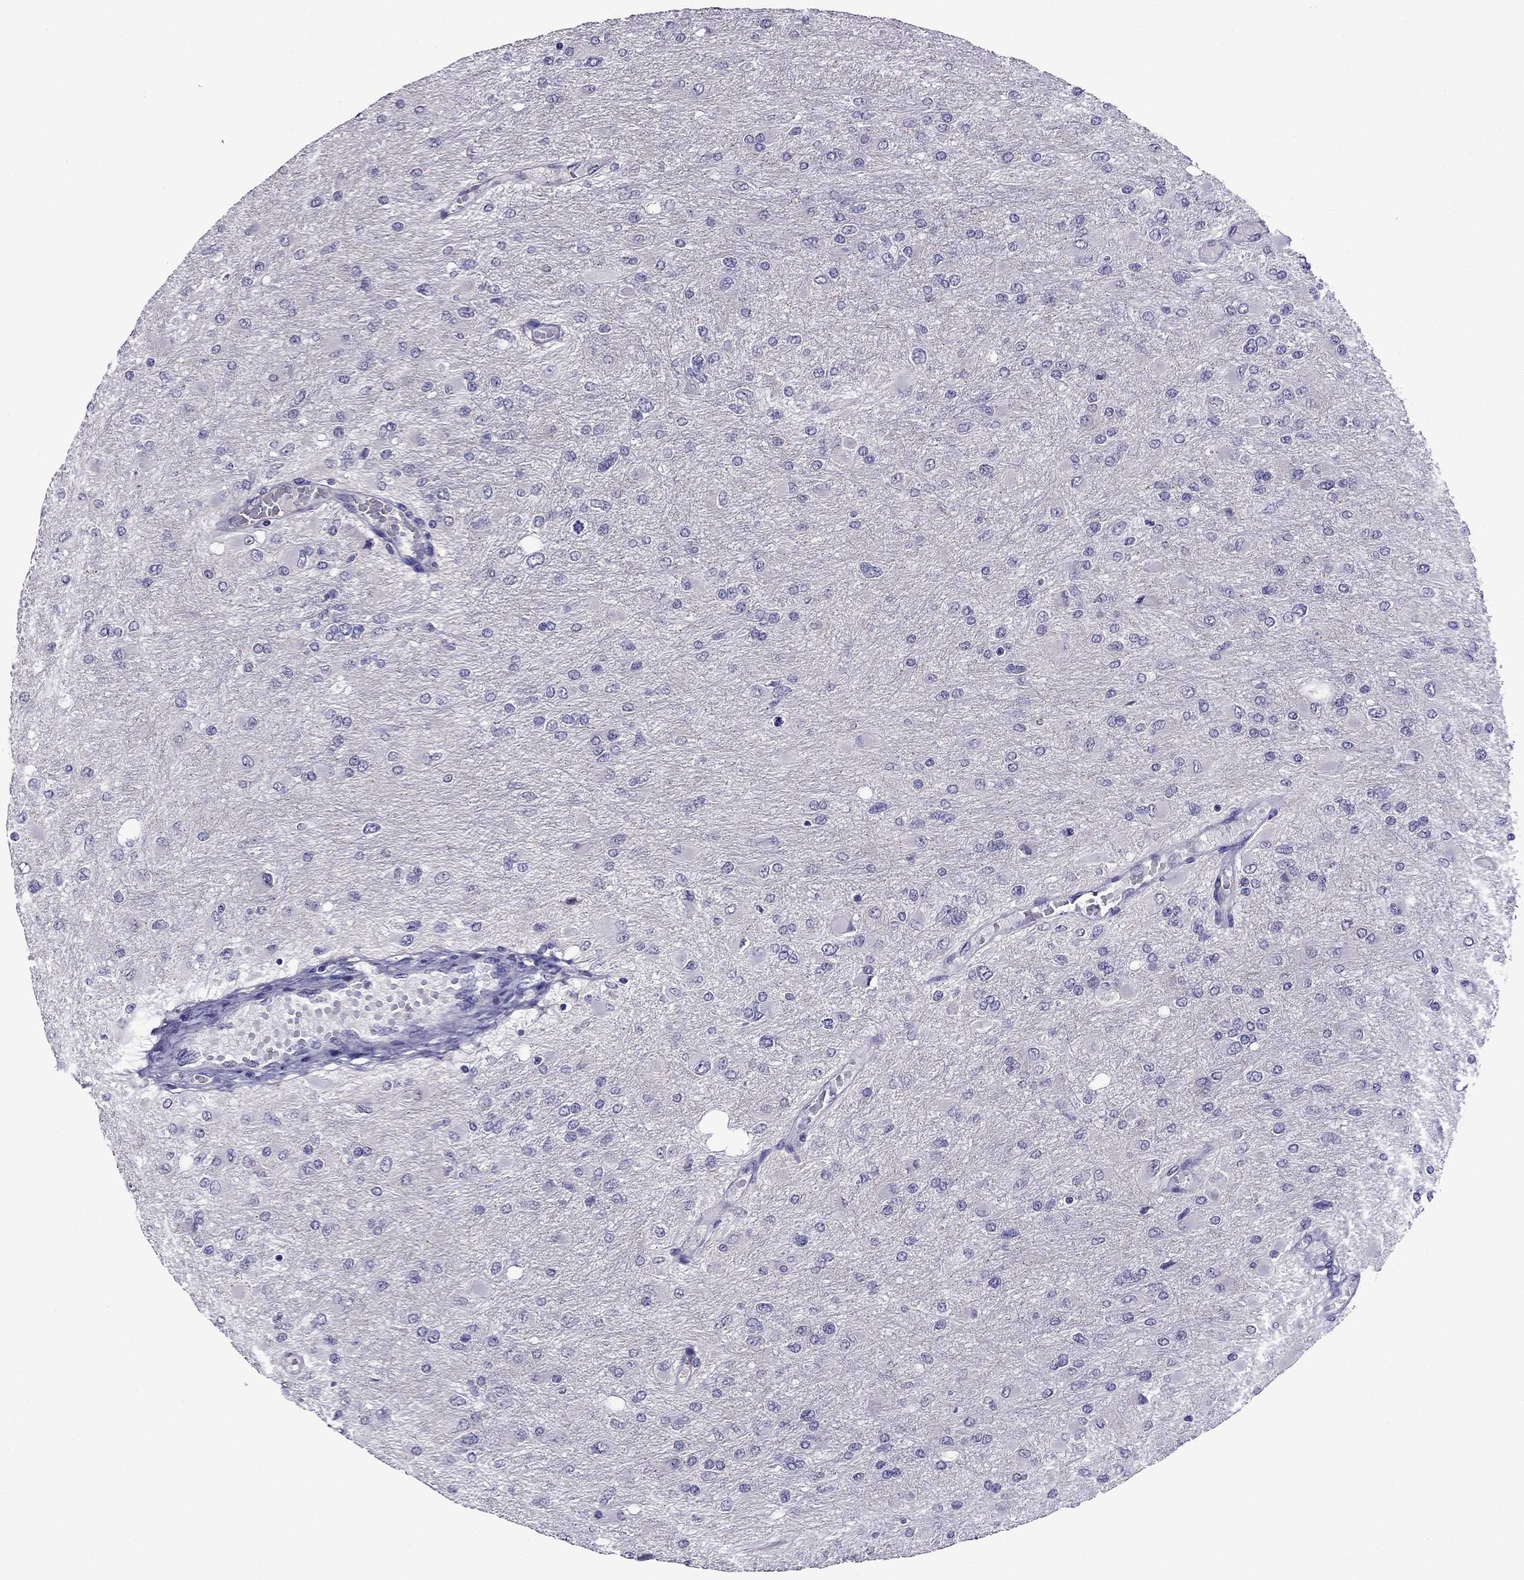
{"staining": {"intensity": "negative", "quantity": "none", "location": "none"}, "tissue": "glioma", "cell_type": "Tumor cells", "image_type": "cancer", "snomed": [{"axis": "morphology", "description": "Glioma, malignant, High grade"}, {"axis": "topography", "description": "Cerebral cortex"}], "caption": "High magnification brightfield microscopy of glioma stained with DAB (3,3'-diaminobenzidine) (brown) and counterstained with hematoxylin (blue): tumor cells show no significant positivity.", "gene": "SPTBN4", "patient": {"sex": "female", "age": 36}}